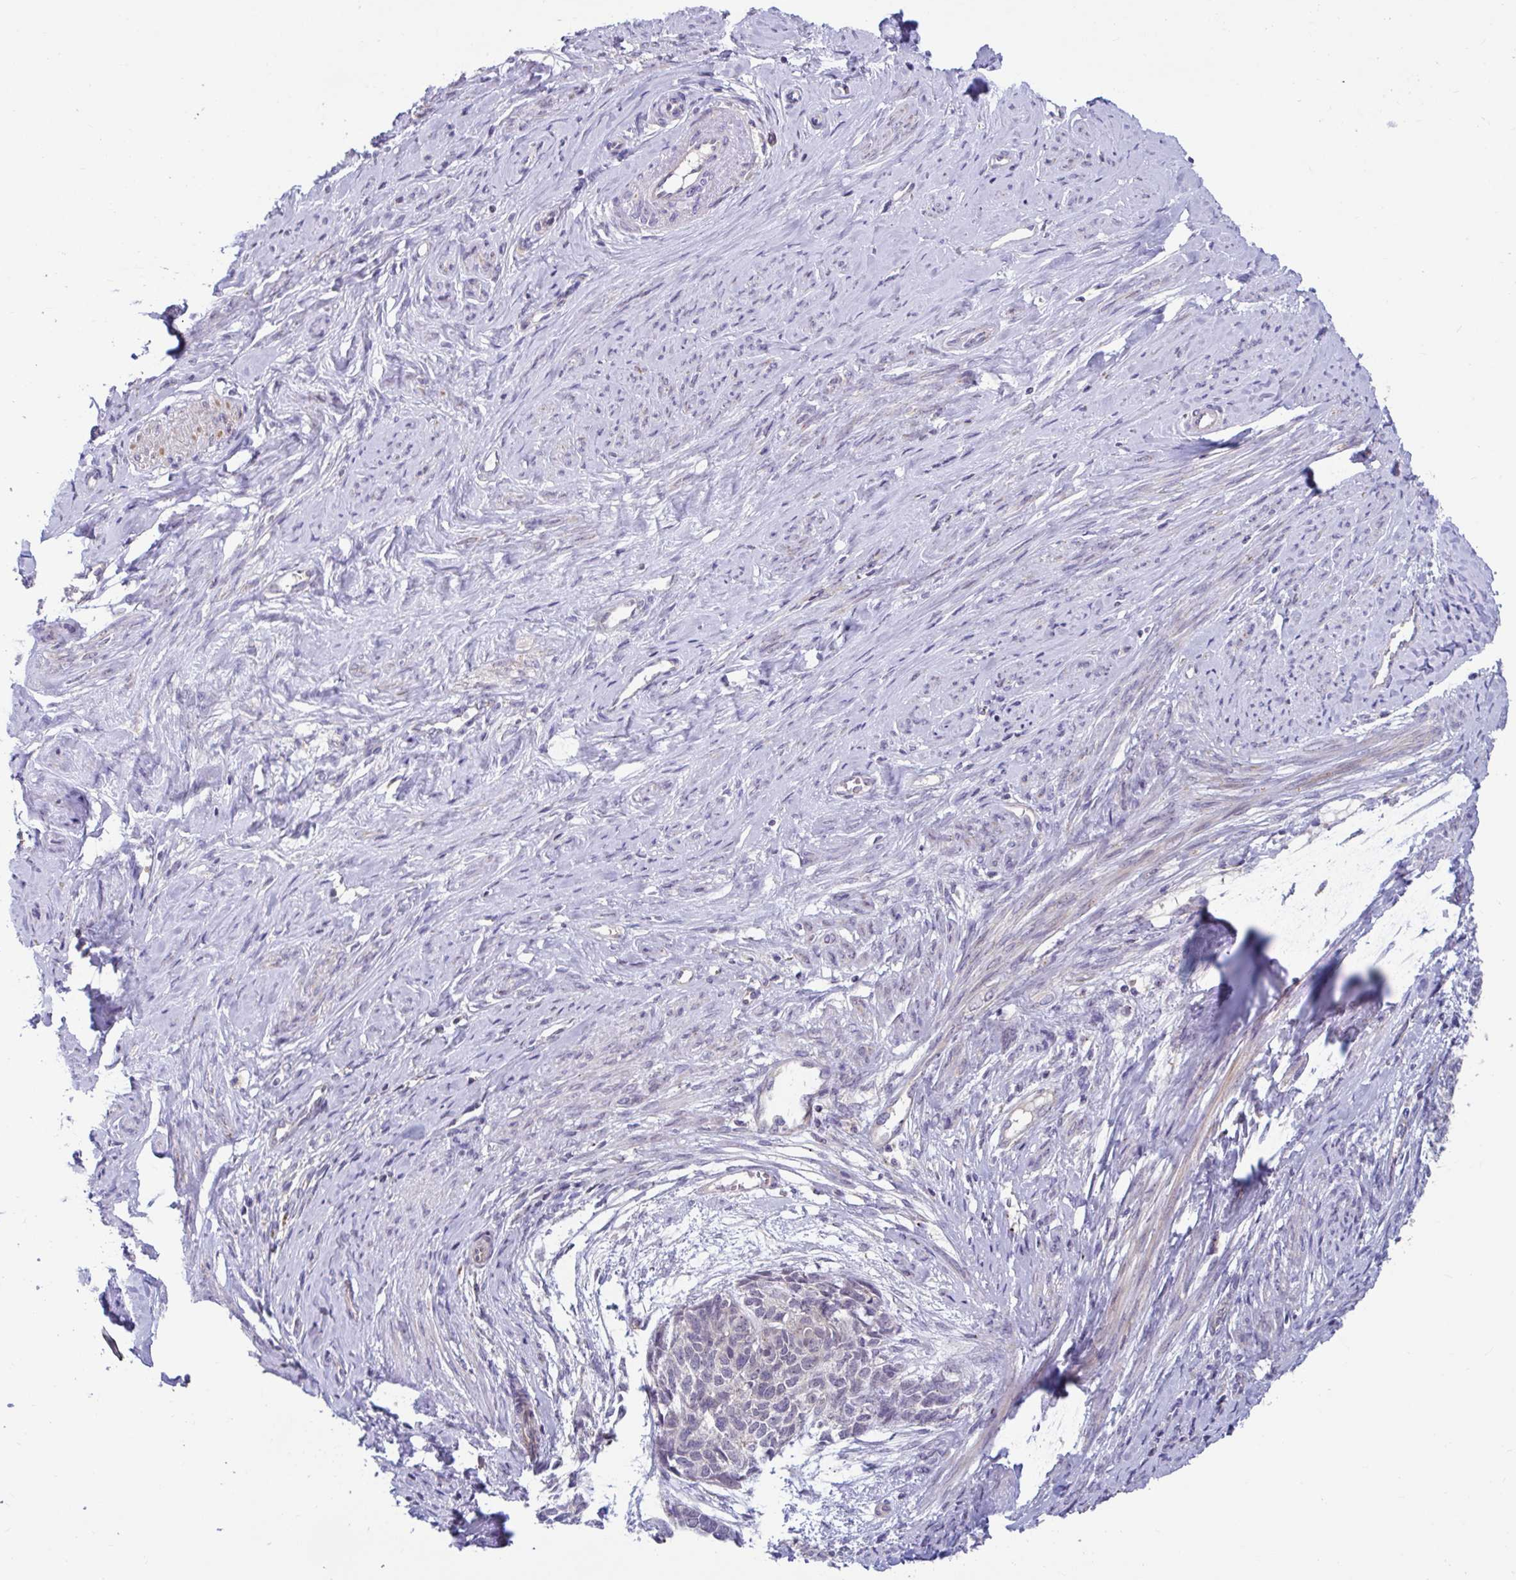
{"staining": {"intensity": "negative", "quantity": "none", "location": "none"}, "tissue": "cervical cancer", "cell_type": "Tumor cells", "image_type": "cancer", "snomed": [{"axis": "morphology", "description": "Squamous cell carcinoma, NOS"}, {"axis": "topography", "description": "Cervix"}], "caption": "This is an IHC photomicrograph of human squamous cell carcinoma (cervical). There is no staining in tumor cells.", "gene": "IST1", "patient": {"sex": "female", "age": 63}}